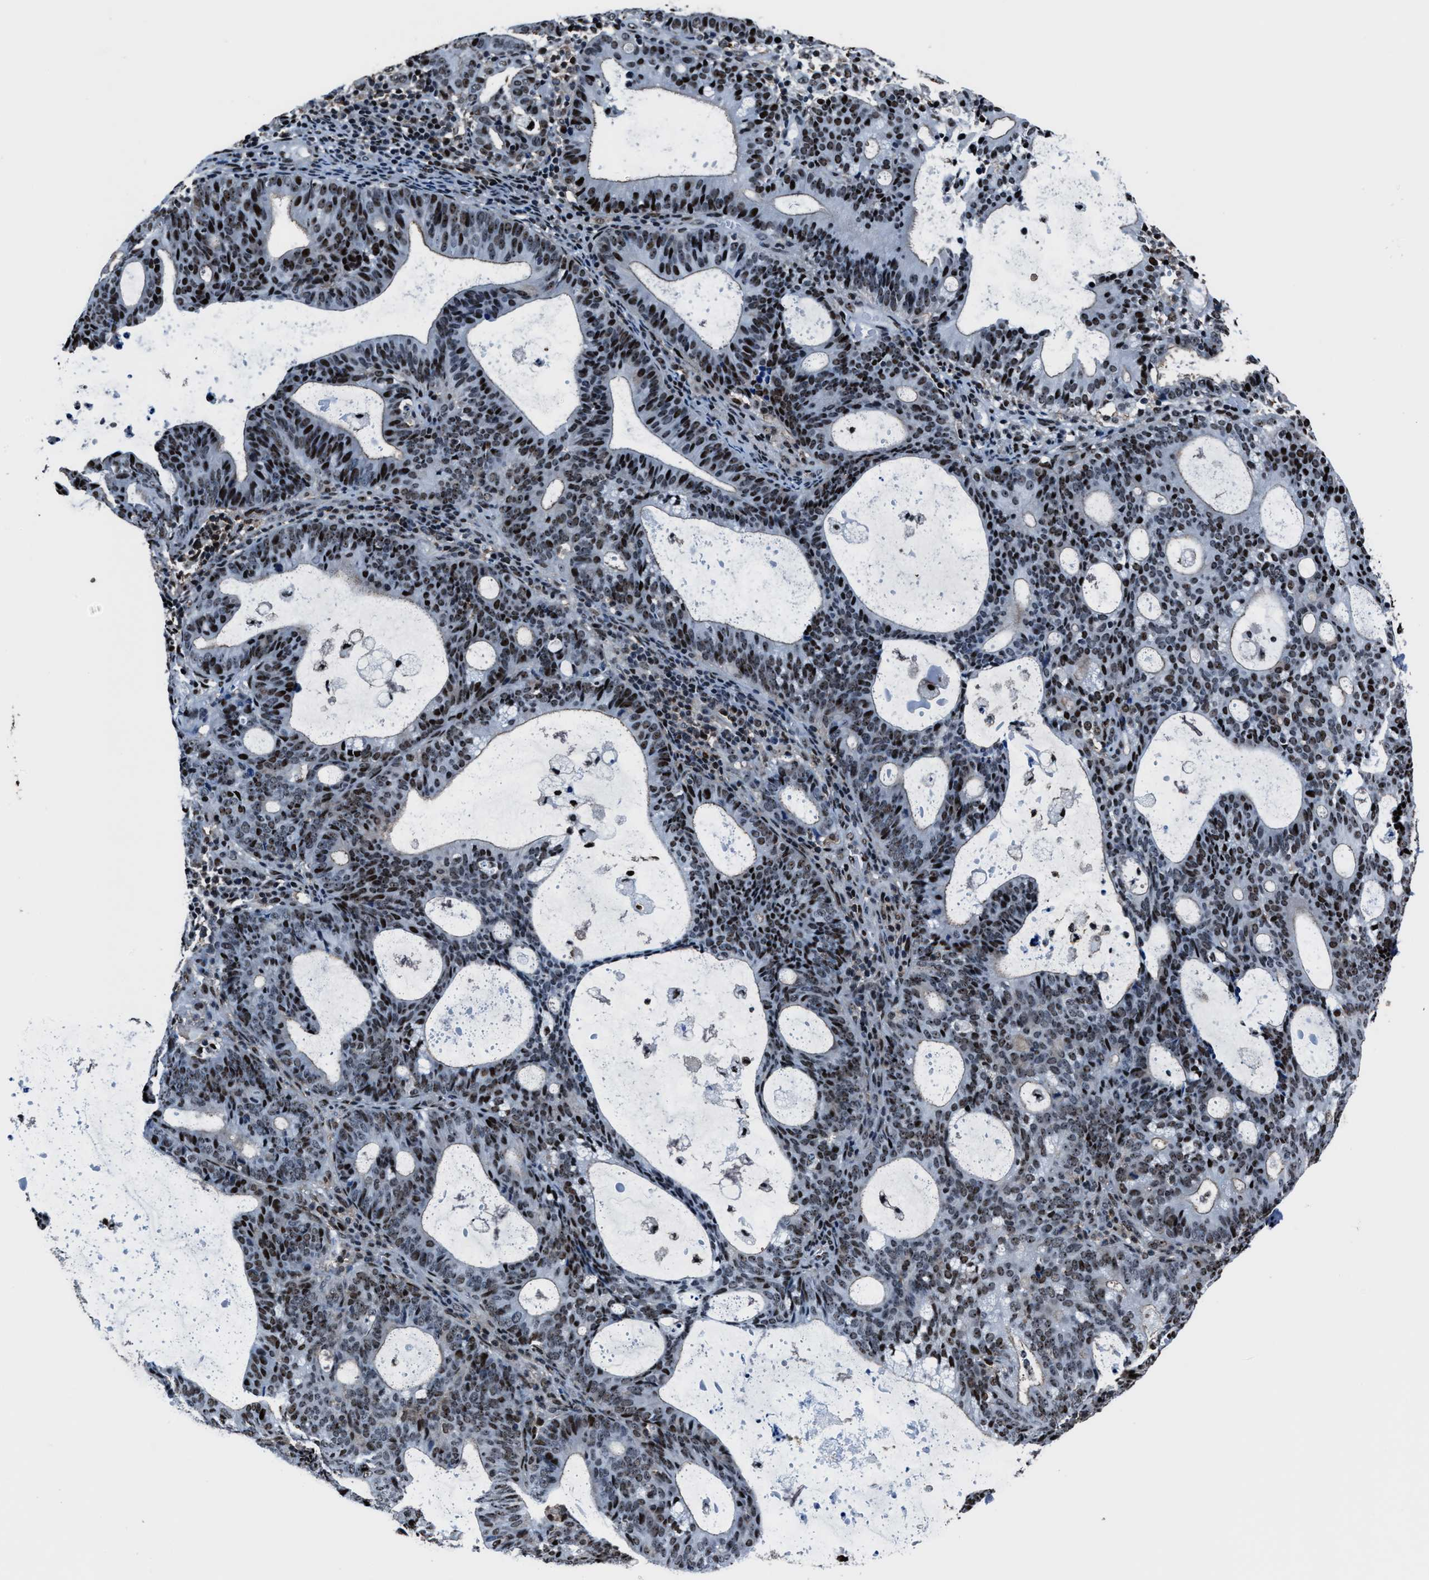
{"staining": {"intensity": "moderate", "quantity": ">75%", "location": "nuclear"}, "tissue": "endometrial cancer", "cell_type": "Tumor cells", "image_type": "cancer", "snomed": [{"axis": "morphology", "description": "Adenocarcinoma, NOS"}, {"axis": "topography", "description": "Uterus"}], "caption": "Immunohistochemical staining of human adenocarcinoma (endometrial) displays moderate nuclear protein staining in approximately >75% of tumor cells.", "gene": "PPIE", "patient": {"sex": "female", "age": 83}}